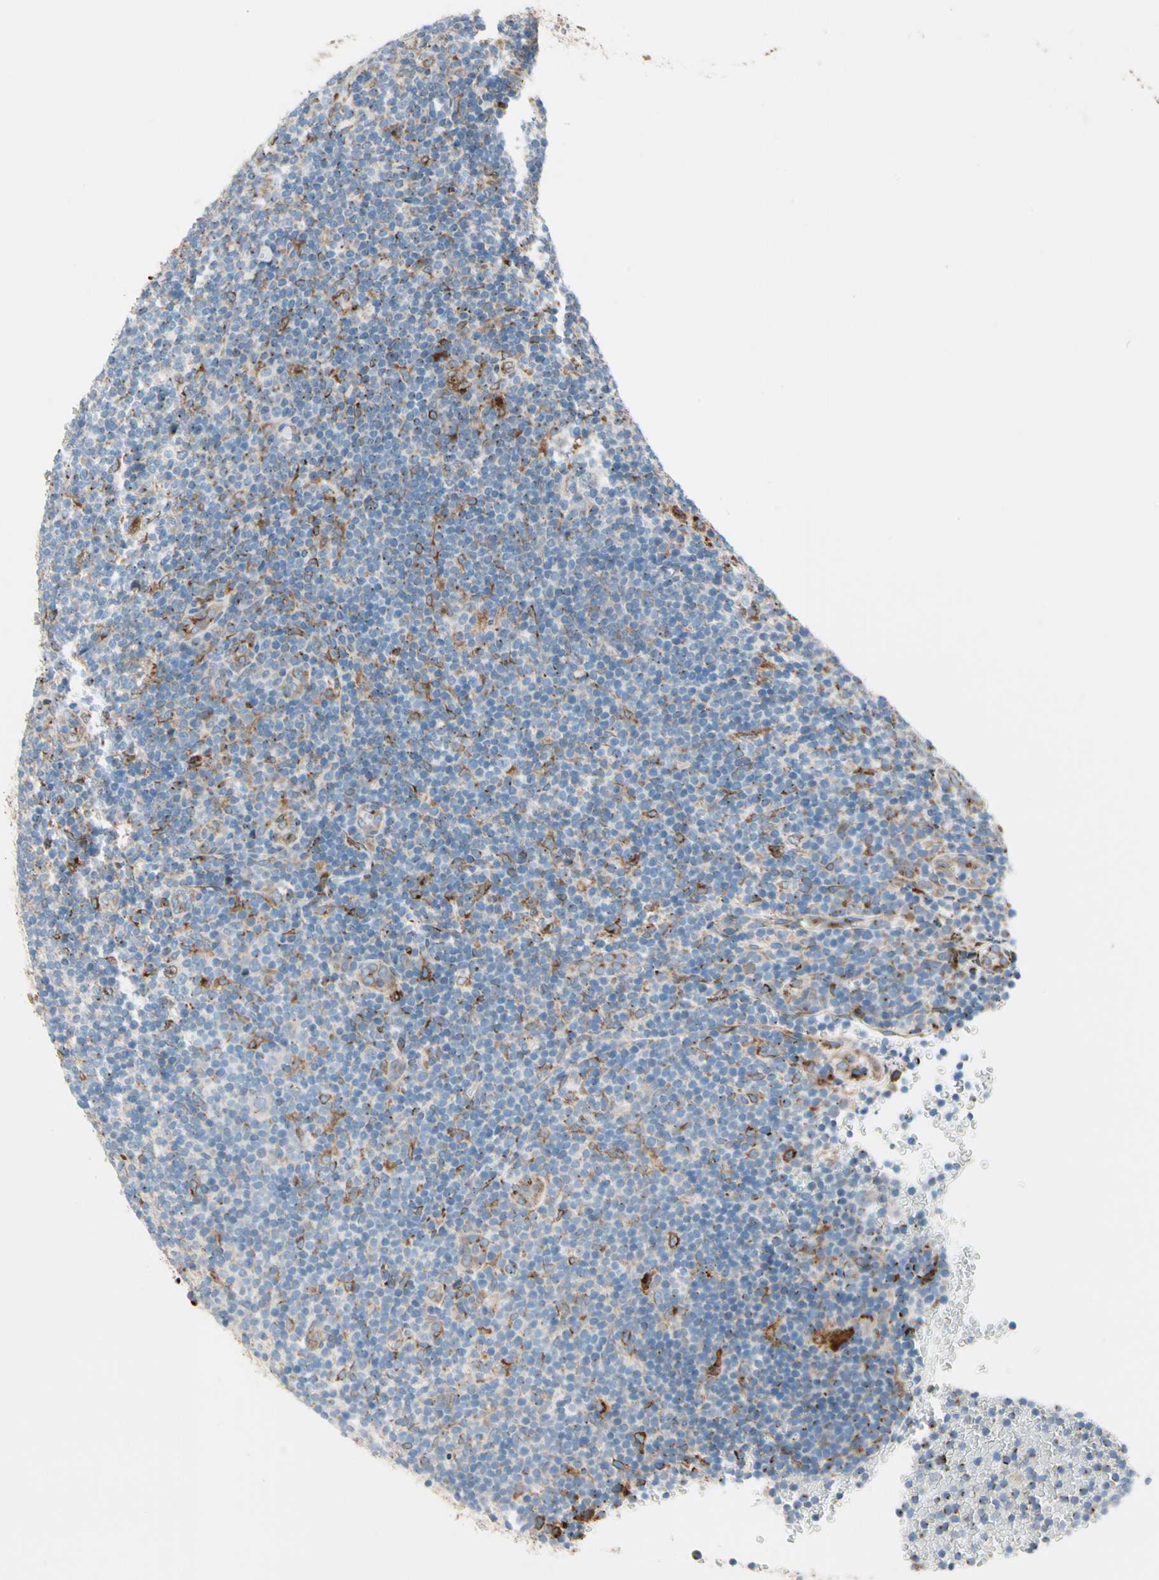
{"staining": {"intensity": "negative", "quantity": "none", "location": "none"}, "tissue": "lymphoma", "cell_type": "Tumor cells", "image_type": "cancer", "snomed": [{"axis": "morphology", "description": "Hodgkin's disease, NOS"}, {"axis": "topography", "description": "Lymph node"}], "caption": "This is an immunohistochemistry (IHC) micrograph of human Hodgkin's disease. There is no staining in tumor cells.", "gene": "NUCB1", "patient": {"sex": "female", "age": 57}}